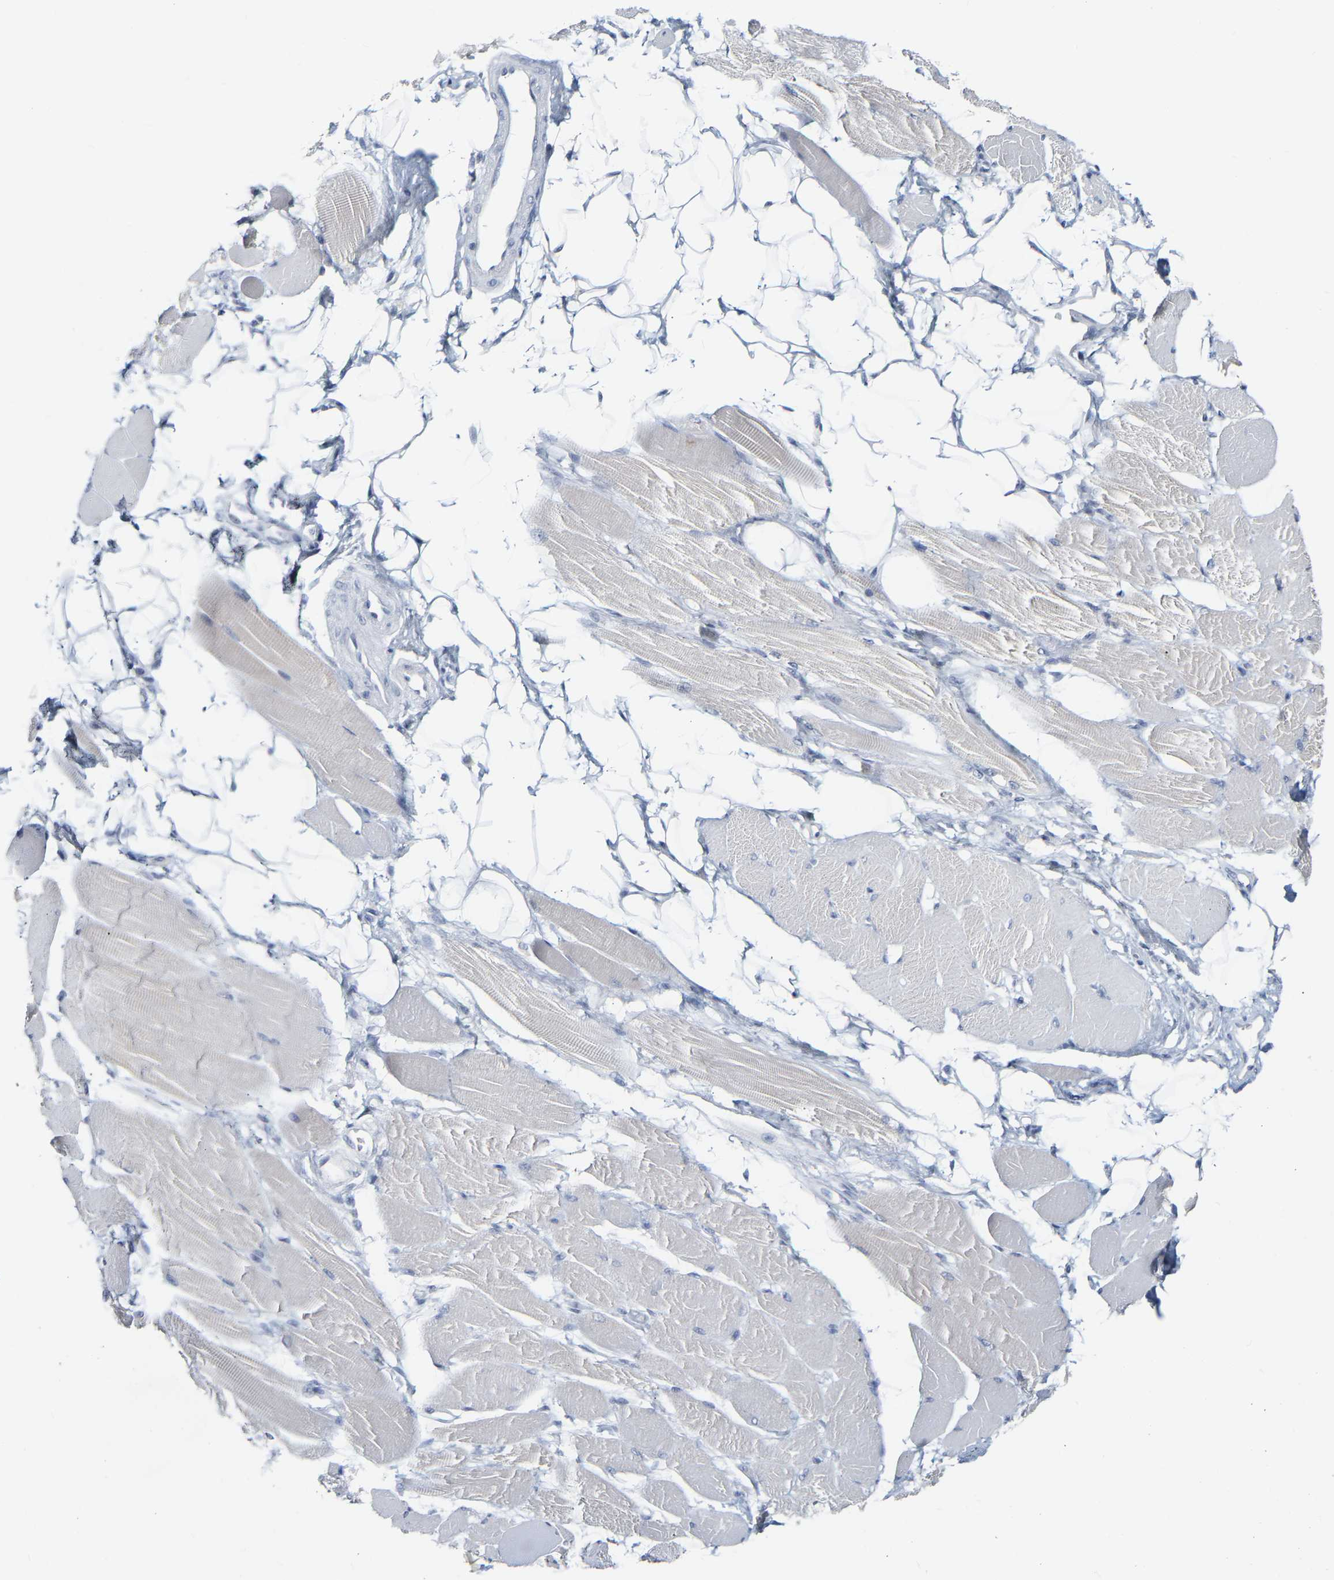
{"staining": {"intensity": "negative", "quantity": "none", "location": "none"}, "tissue": "skeletal muscle", "cell_type": "Myocytes", "image_type": "normal", "snomed": [{"axis": "morphology", "description": "Normal tissue, NOS"}, {"axis": "topography", "description": "Skeletal muscle"}, {"axis": "topography", "description": "Peripheral nerve tissue"}], "caption": "DAB (3,3'-diaminobenzidine) immunohistochemical staining of benign skeletal muscle demonstrates no significant staining in myocytes.", "gene": "GNAS", "patient": {"sex": "female", "age": 84}}